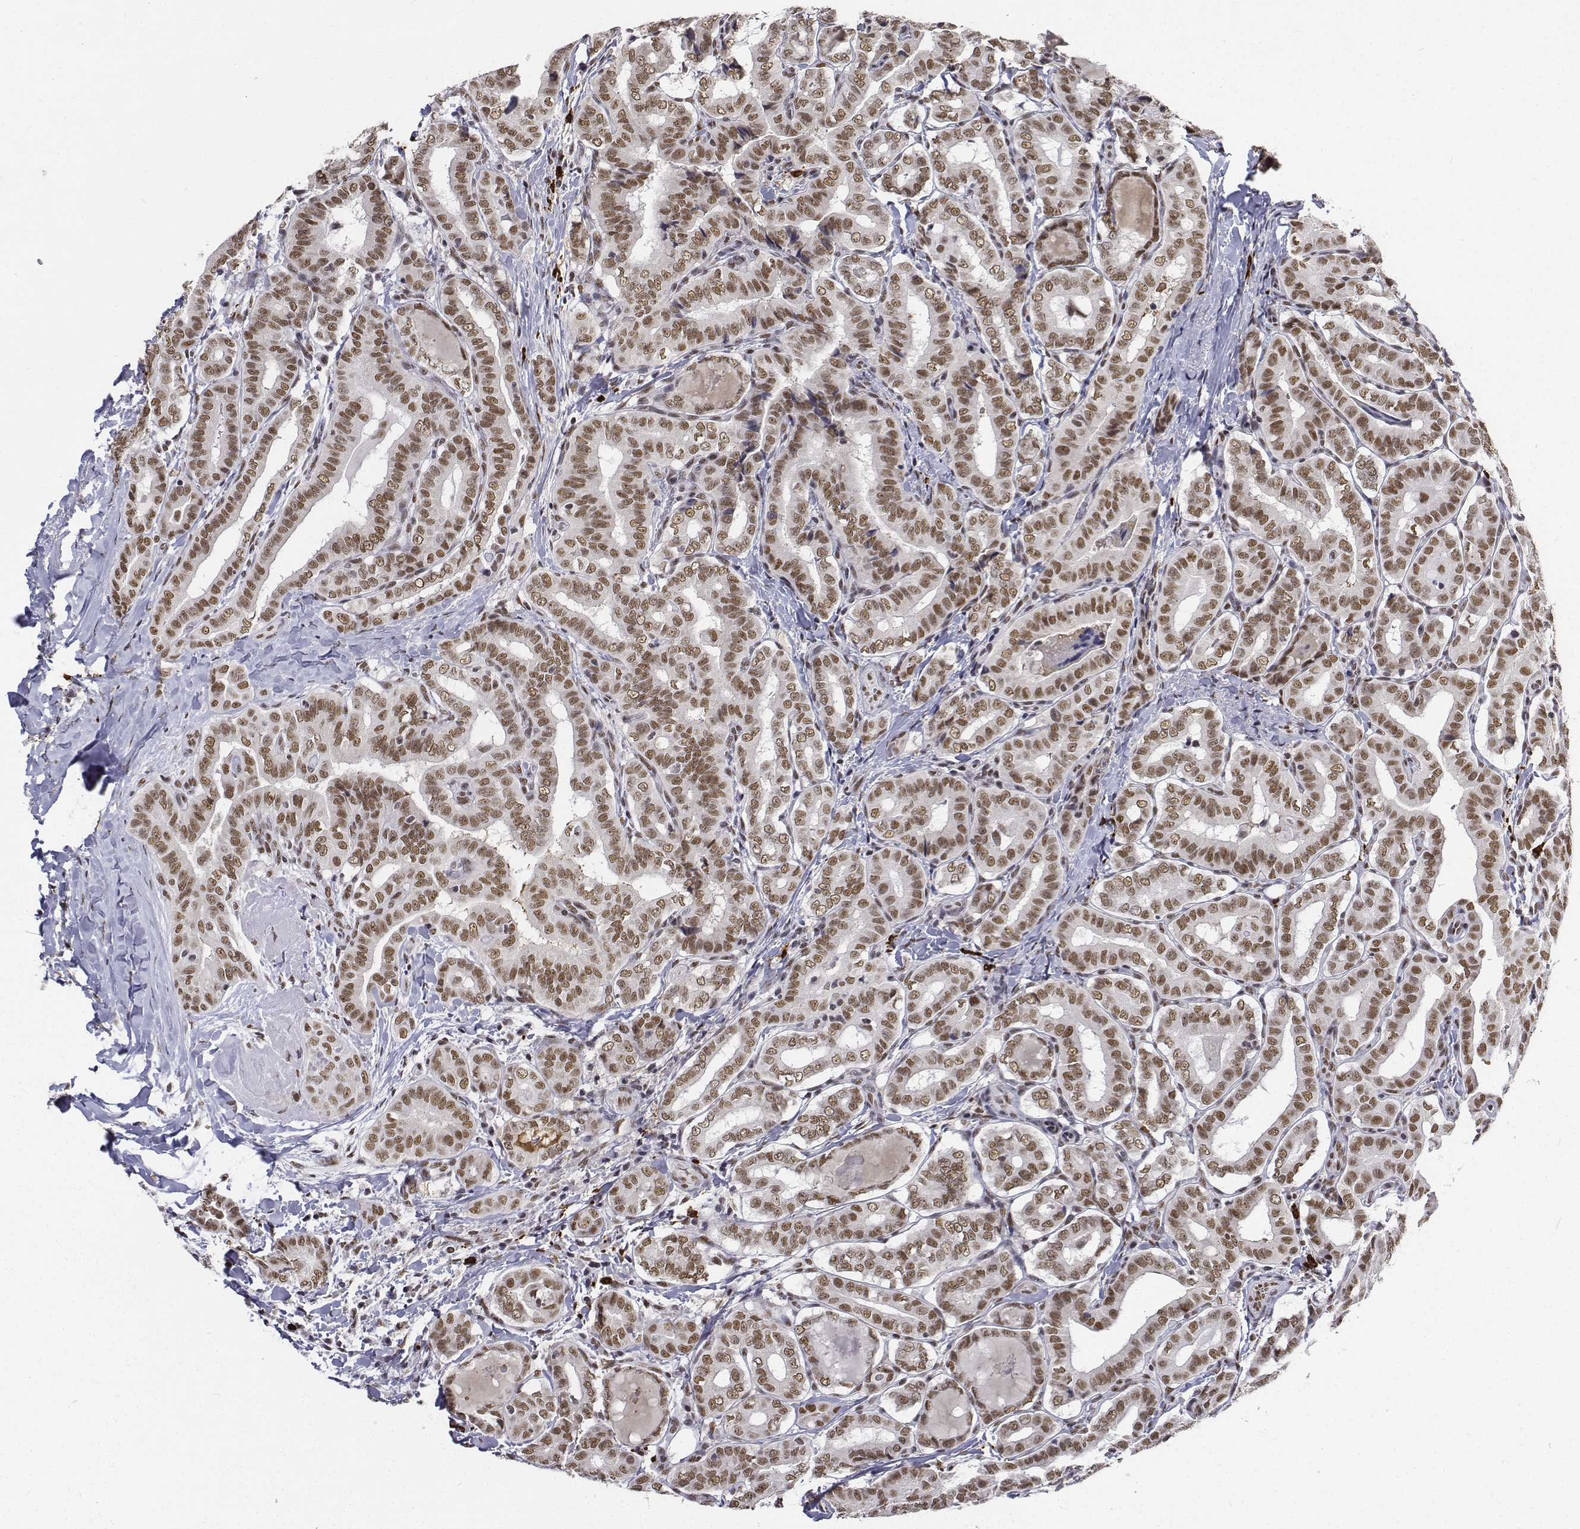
{"staining": {"intensity": "moderate", "quantity": ">75%", "location": "nuclear"}, "tissue": "thyroid cancer", "cell_type": "Tumor cells", "image_type": "cancer", "snomed": [{"axis": "morphology", "description": "Papillary adenocarcinoma, NOS"}, {"axis": "morphology", "description": "Papillary adenoma metastatic"}, {"axis": "topography", "description": "Thyroid gland"}], "caption": "The immunohistochemical stain labels moderate nuclear expression in tumor cells of thyroid cancer tissue. Ihc stains the protein in brown and the nuclei are stained blue.", "gene": "ATRX", "patient": {"sex": "female", "age": 50}}